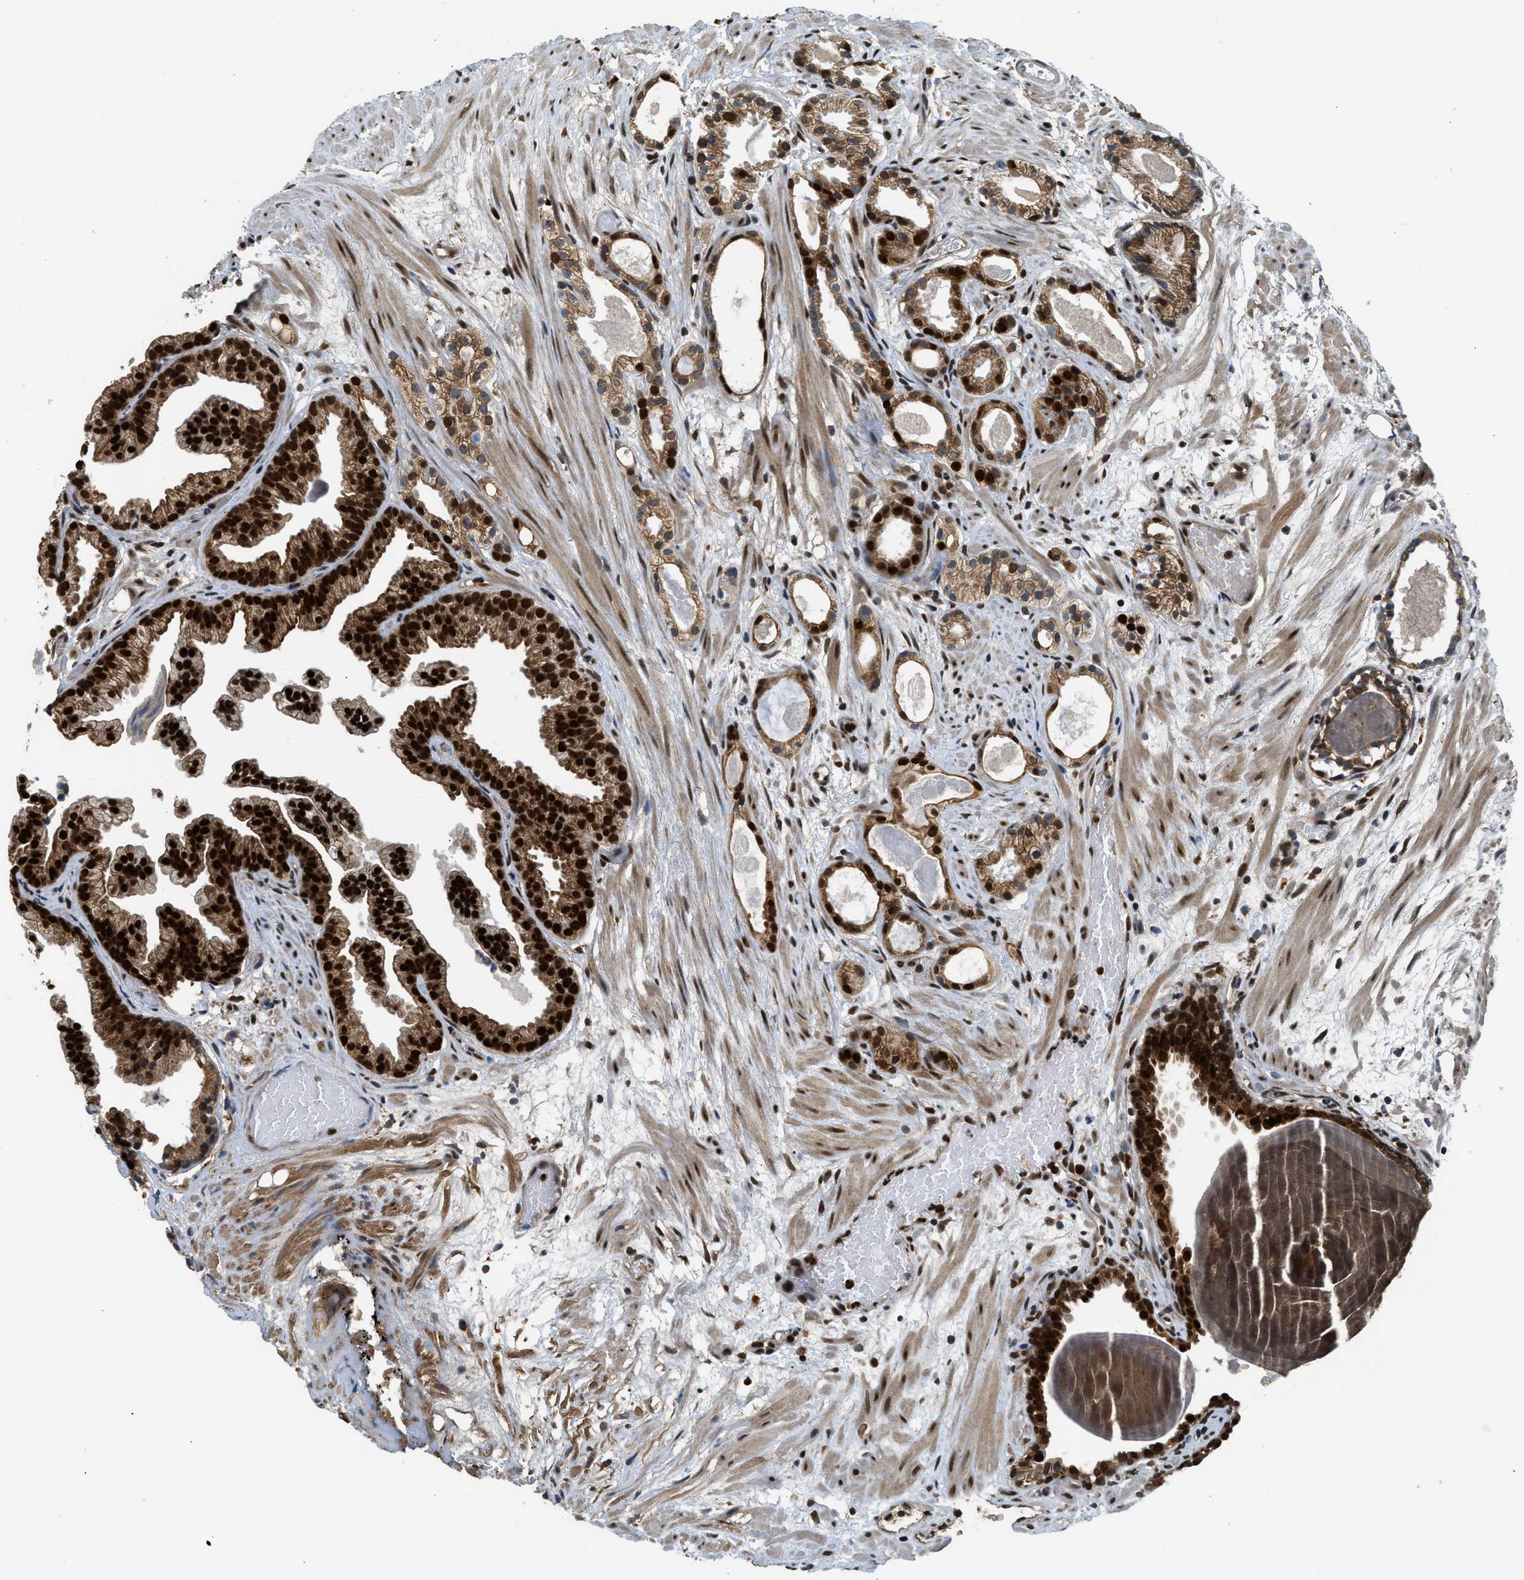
{"staining": {"intensity": "strong", "quantity": ">75%", "location": "cytoplasmic/membranous,nuclear"}, "tissue": "prostate cancer", "cell_type": "Tumor cells", "image_type": "cancer", "snomed": [{"axis": "morphology", "description": "Adenocarcinoma, Low grade"}, {"axis": "topography", "description": "Prostate"}], "caption": "The histopathology image demonstrates immunohistochemical staining of prostate cancer (low-grade adenocarcinoma). There is strong cytoplasmic/membranous and nuclear staining is seen in about >75% of tumor cells. Using DAB (3,3'-diaminobenzidine) (brown) and hematoxylin (blue) stains, captured at high magnification using brightfield microscopy.", "gene": "RETREG3", "patient": {"sex": "male", "age": 89}}